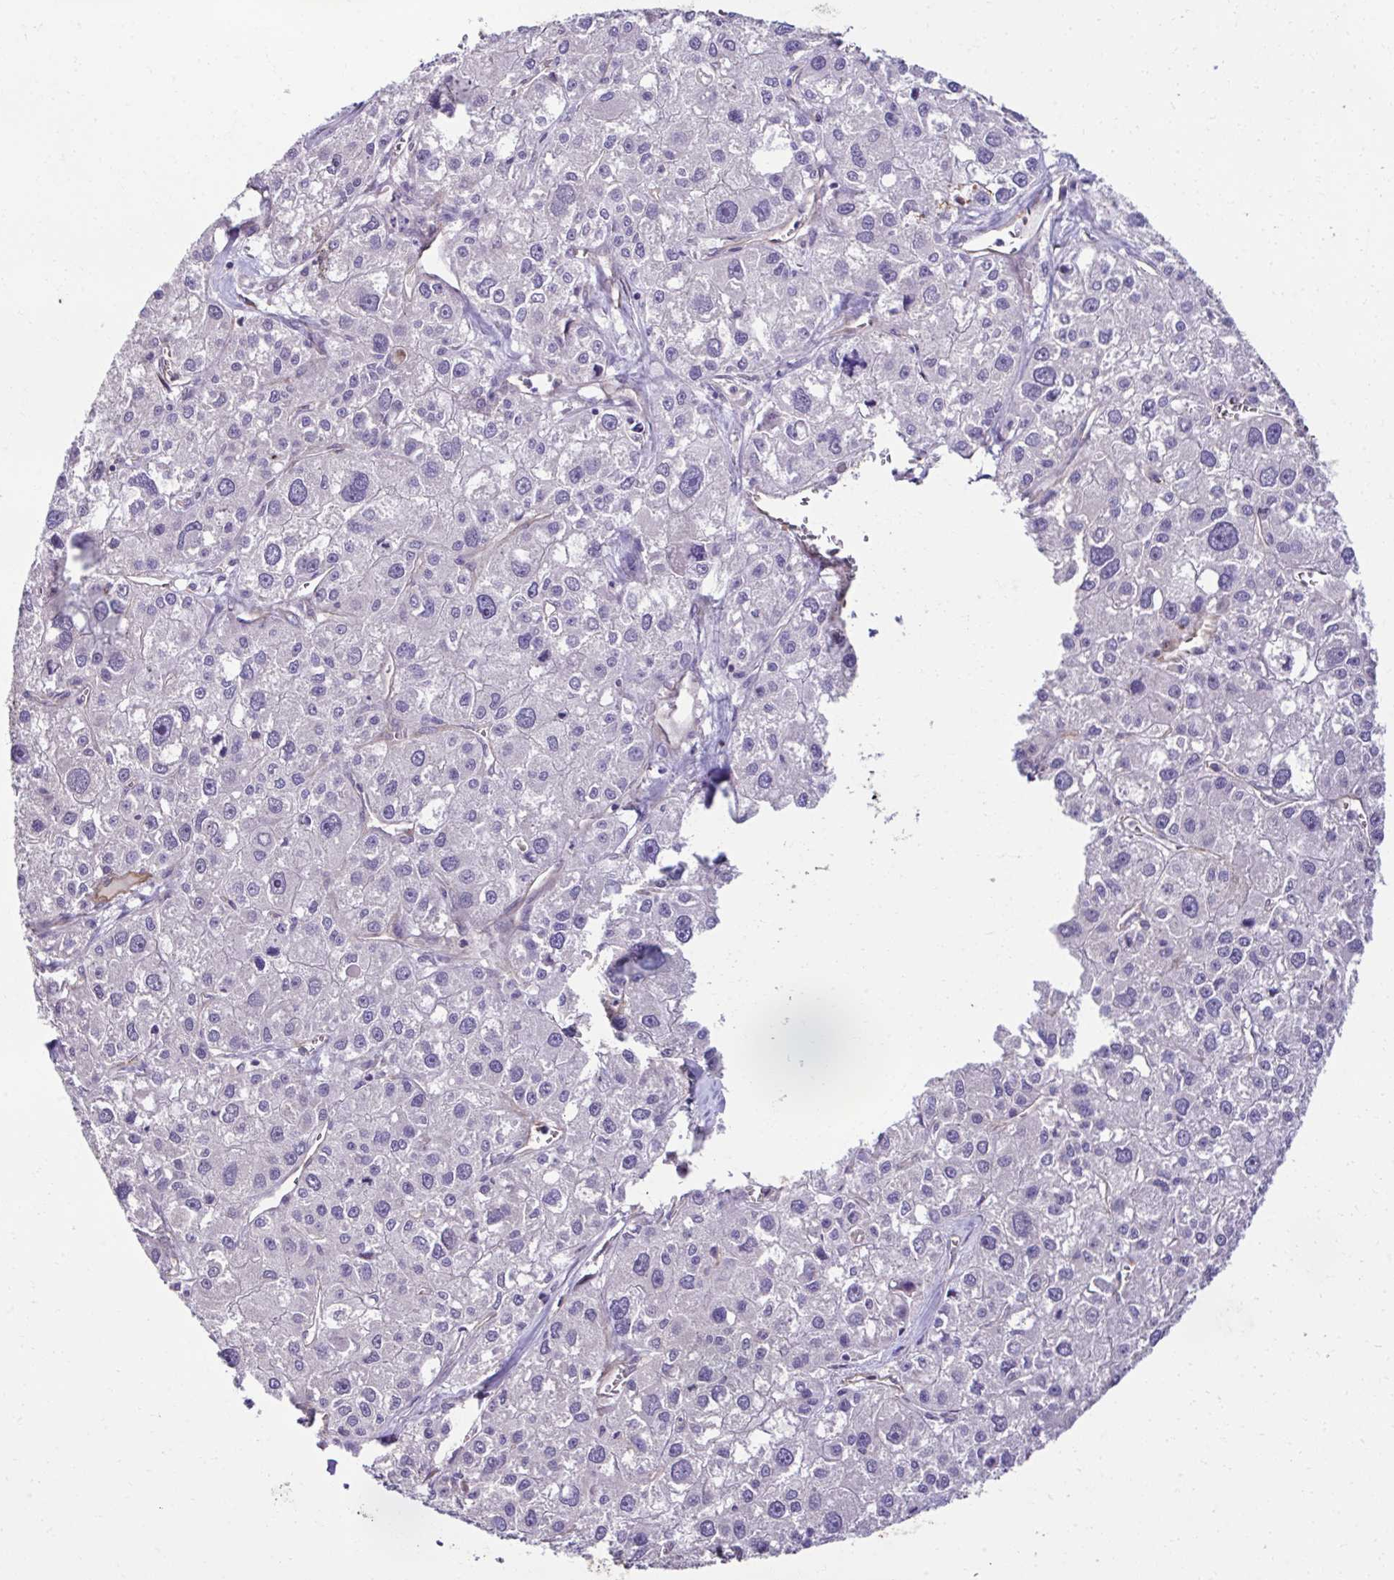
{"staining": {"intensity": "negative", "quantity": "none", "location": "none"}, "tissue": "liver cancer", "cell_type": "Tumor cells", "image_type": "cancer", "snomed": [{"axis": "morphology", "description": "Carcinoma, Hepatocellular, NOS"}, {"axis": "topography", "description": "Liver"}], "caption": "Image shows no significant protein expression in tumor cells of liver cancer.", "gene": "TRIM52", "patient": {"sex": "male", "age": 73}}